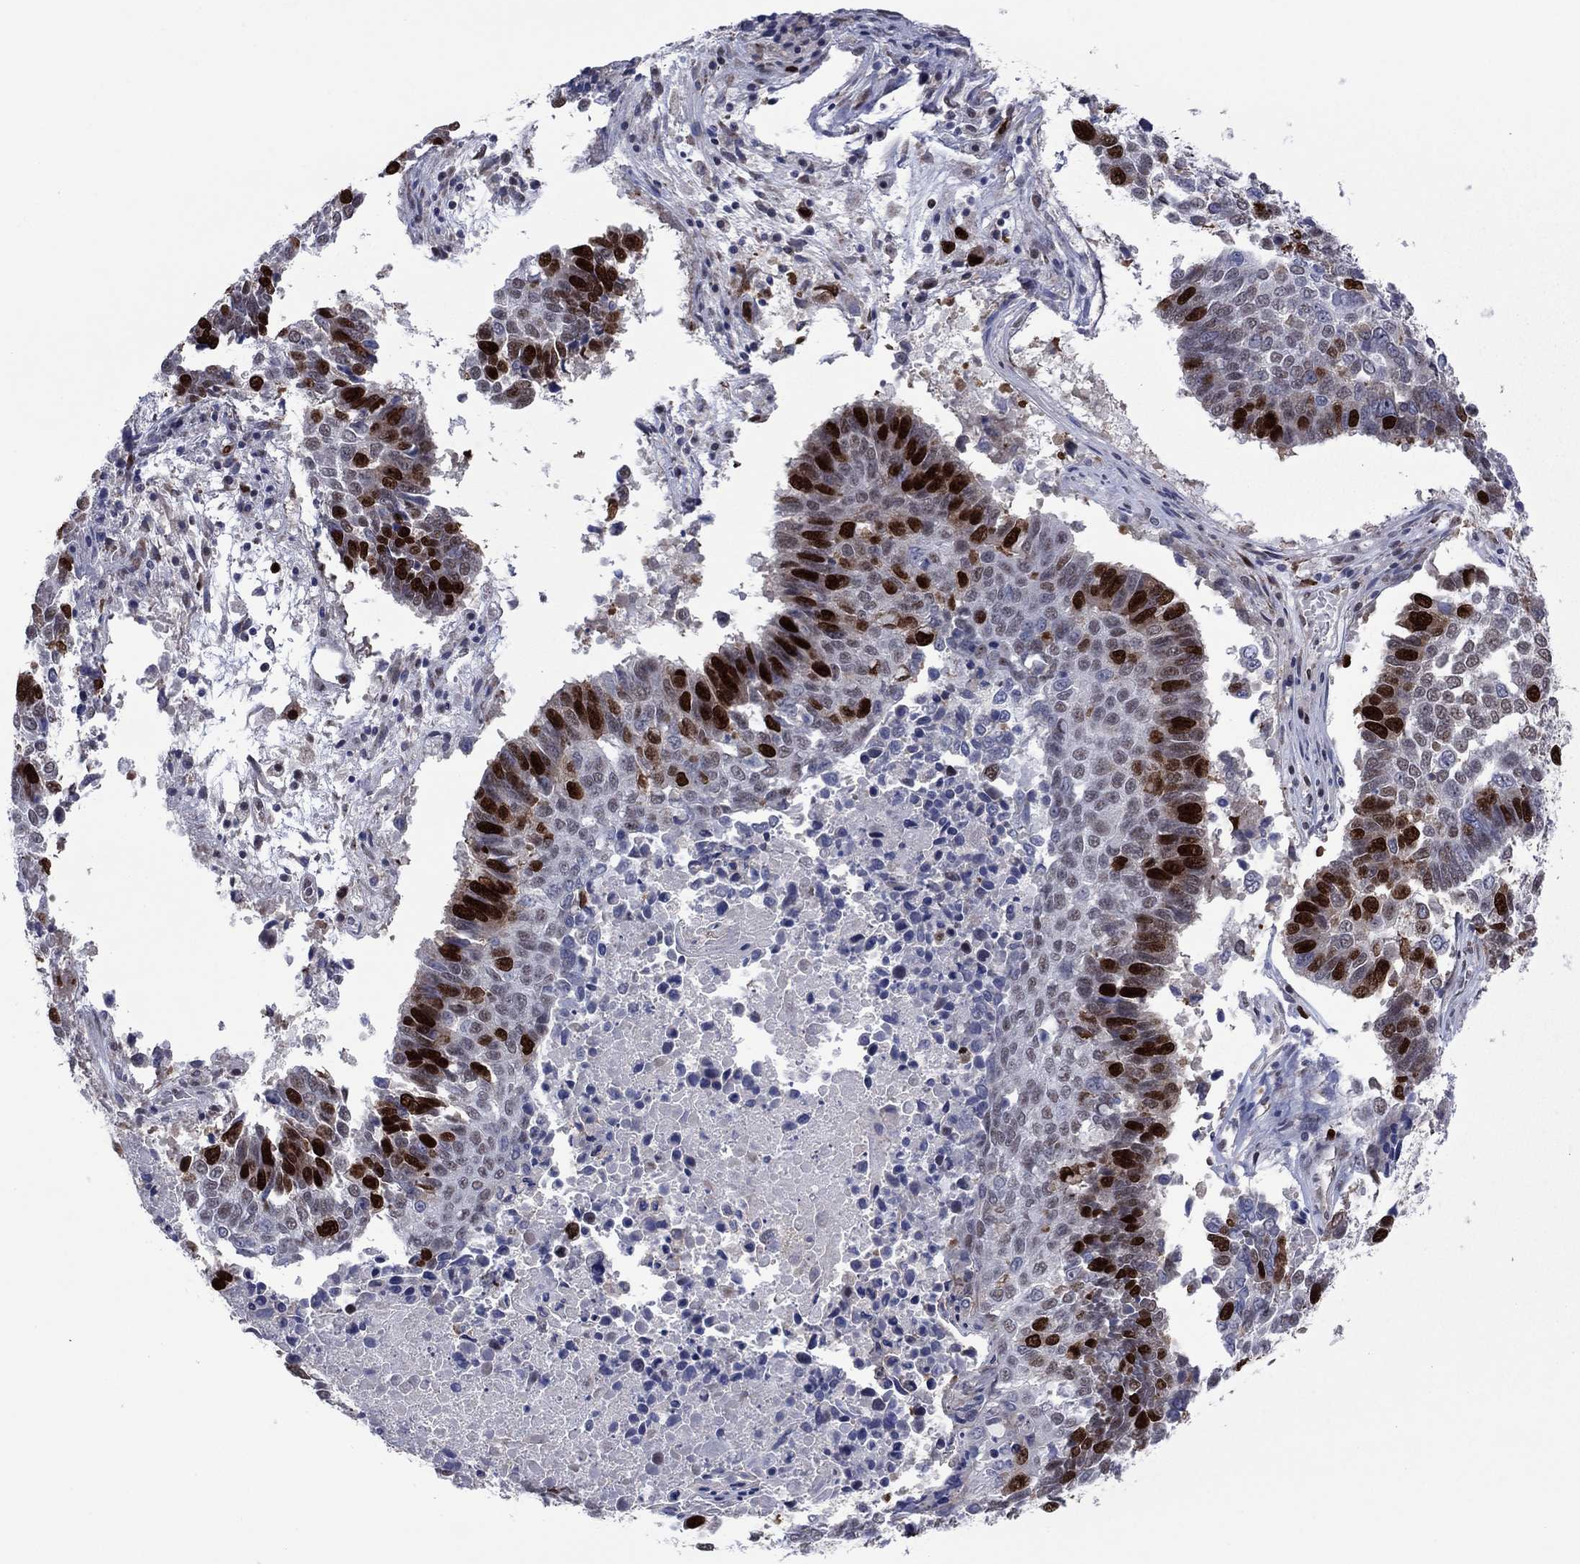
{"staining": {"intensity": "strong", "quantity": "25%-75%", "location": "nuclear"}, "tissue": "lung cancer", "cell_type": "Tumor cells", "image_type": "cancer", "snomed": [{"axis": "morphology", "description": "Squamous cell carcinoma, NOS"}, {"axis": "topography", "description": "Lung"}], "caption": "This histopathology image shows immunohistochemistry (IHC) staining of human lung squamous cell carcinoma, with high strong nuclear staining in about 25%-75% of tumor cells.", "gene": "CDCA5", "patient": {"sex": "male", "age": 73}}